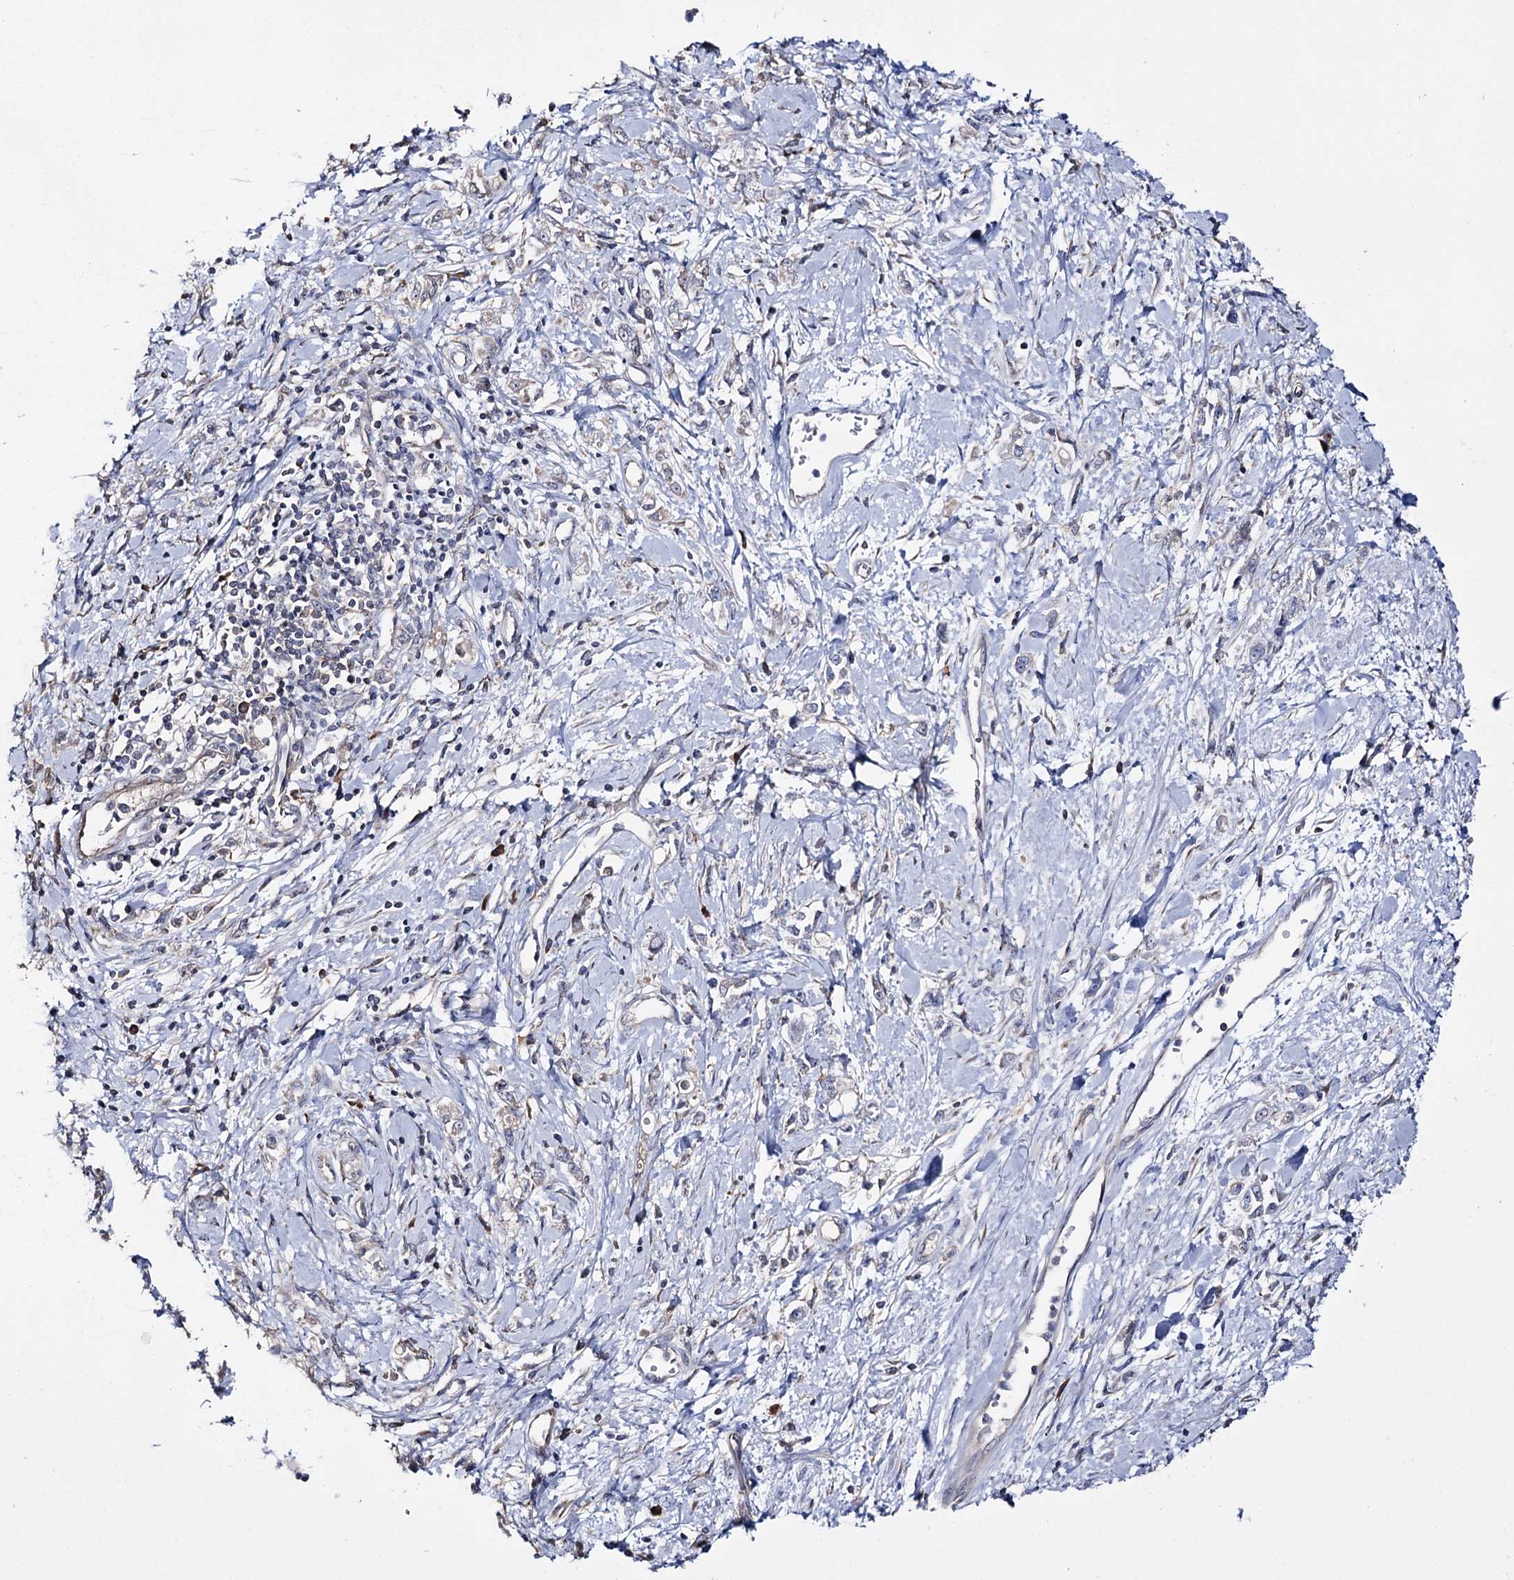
{"staining": {"intensity": "negative", "quantity": "none", "location": "none"}, "tissue": "stomach cancer", "cell_type": "Tumor cells", "image_type": "cancer", "snomed": [{"axis": "morphology", "description": "Adenocarcinoma, NOS"}, {"axis": "topography", "description": "Stomach"}], "caption": "A histopathology image of stomach cancer stained for a protein displays no brown staining in tumor cells. The staining was performed using DAB to visualize the protein expression in brown, while the nuclei were stained in blue with hematoxylin (Magnification: 20x).", "gene": "PTER", "patient": {"sex": "female", "age": 76}}